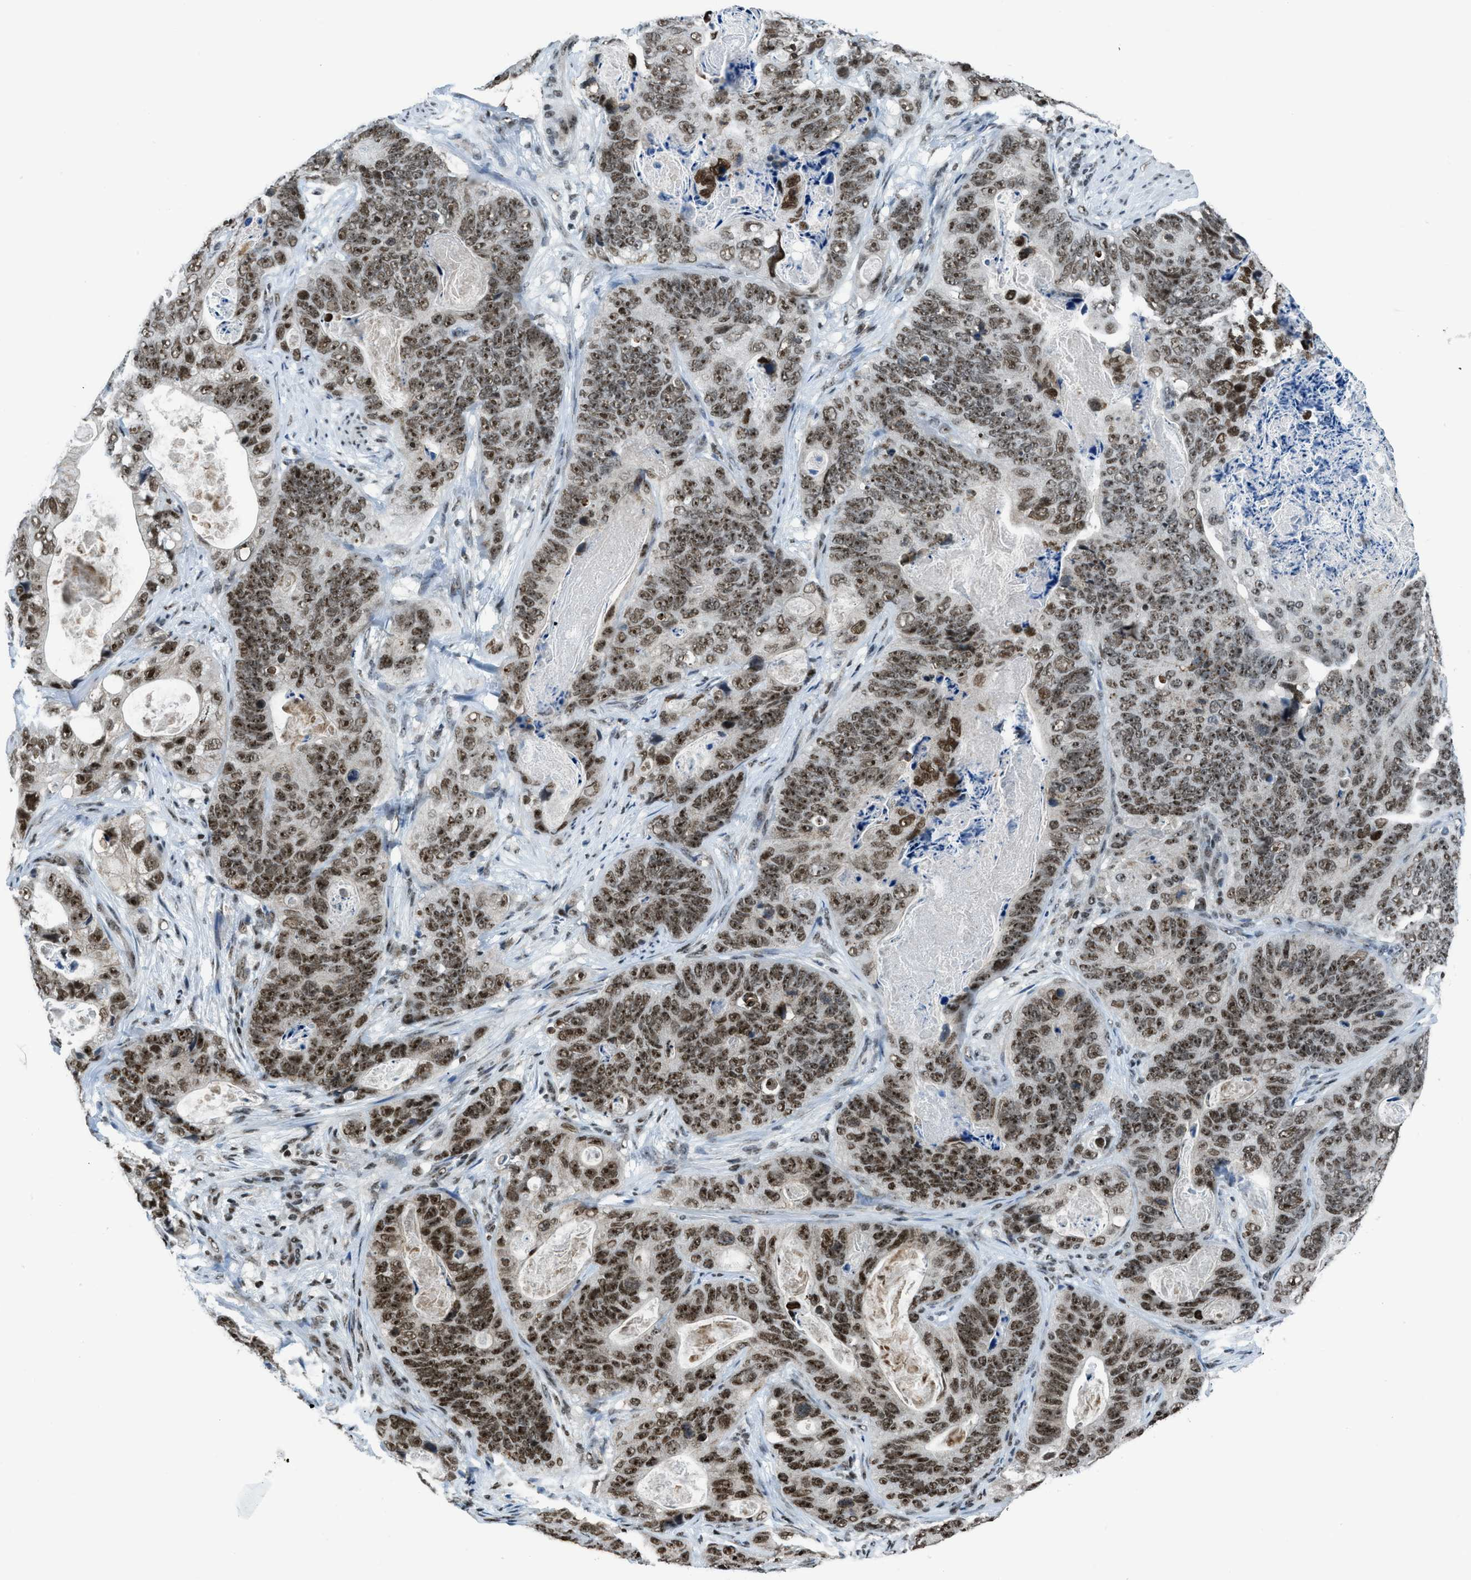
{"staining": {"intensity": "moderate", "quantity": ">75%", "location": "nuclear"}, "tissue": "stomach cancer", "cell_type": "Tumor cells", "image_type": "cancer", "snomed": [{"axis": "morphology", "description": "Adenocarcinoma, NOS"}, {"axis": "topography", "description": "Stomach"}], "caption": "IHC (DAB (3,3'-diaminobenzidine)) staining of human adenocarcinoma (stomach) exhibits moderate nuclear protein positivity in about >75% of tumor cells.", "gene": "RAD51B", "patient": {"sex": "female", "age": 89}}